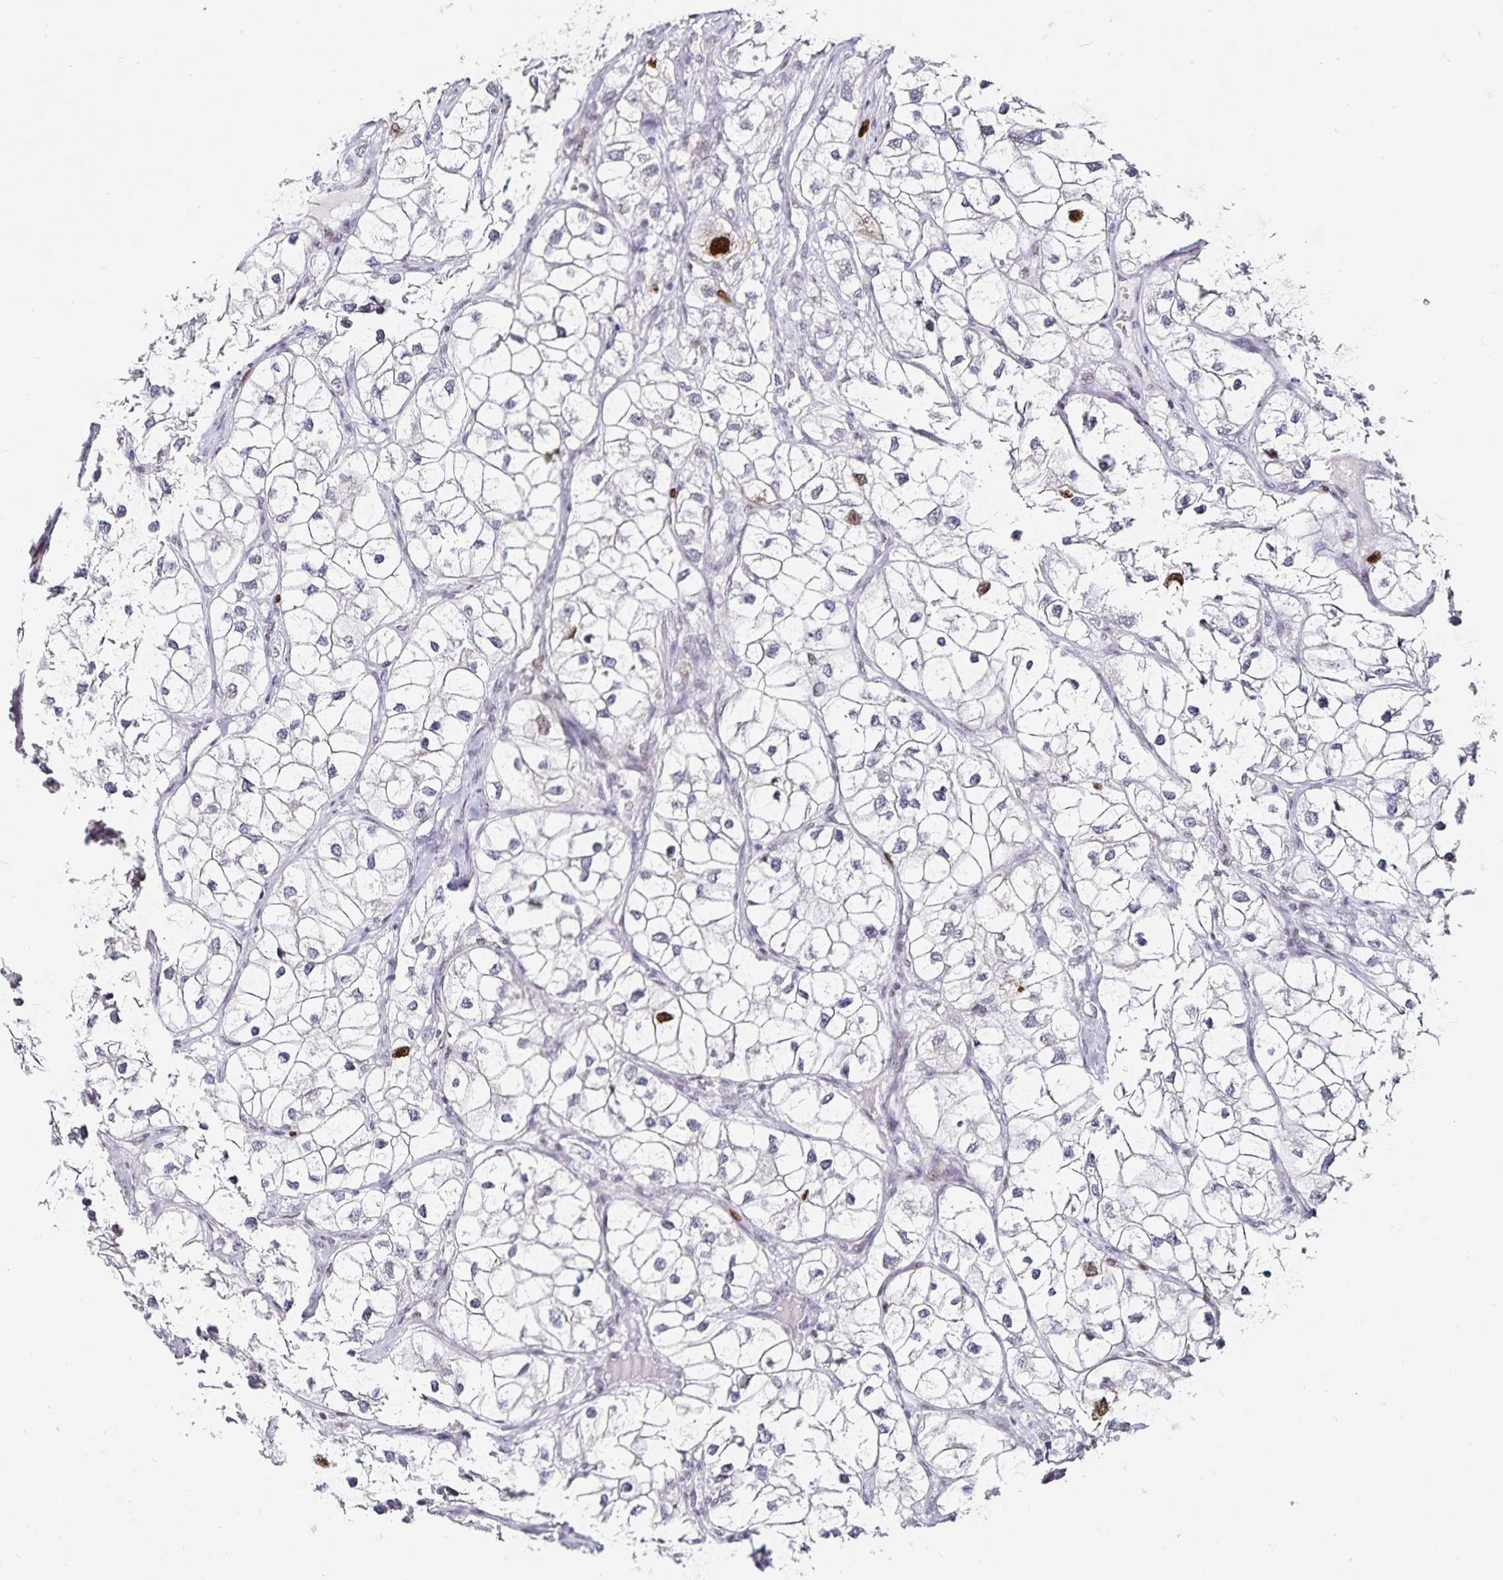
{"staining": {"intensity": "strong", "quantity": "<25%", "location": "nuclear"}, "tissue": "renal cancer", "cell_type": "Tumor cells", "image_type": "cancer", "snomed": [{"axis": "morphology", "description": "Adenocarcinoma, NOS"}, {"axis": "topography", "description": "Kidney"}], "caption": "A photomicrograph of human renal cancer (adenocarcinoma) stained for a protein exhibits strong nuclear brown staining in tumor cells.", "gene": "ANLN", "patient": {"sex": "male", "age": 59}}